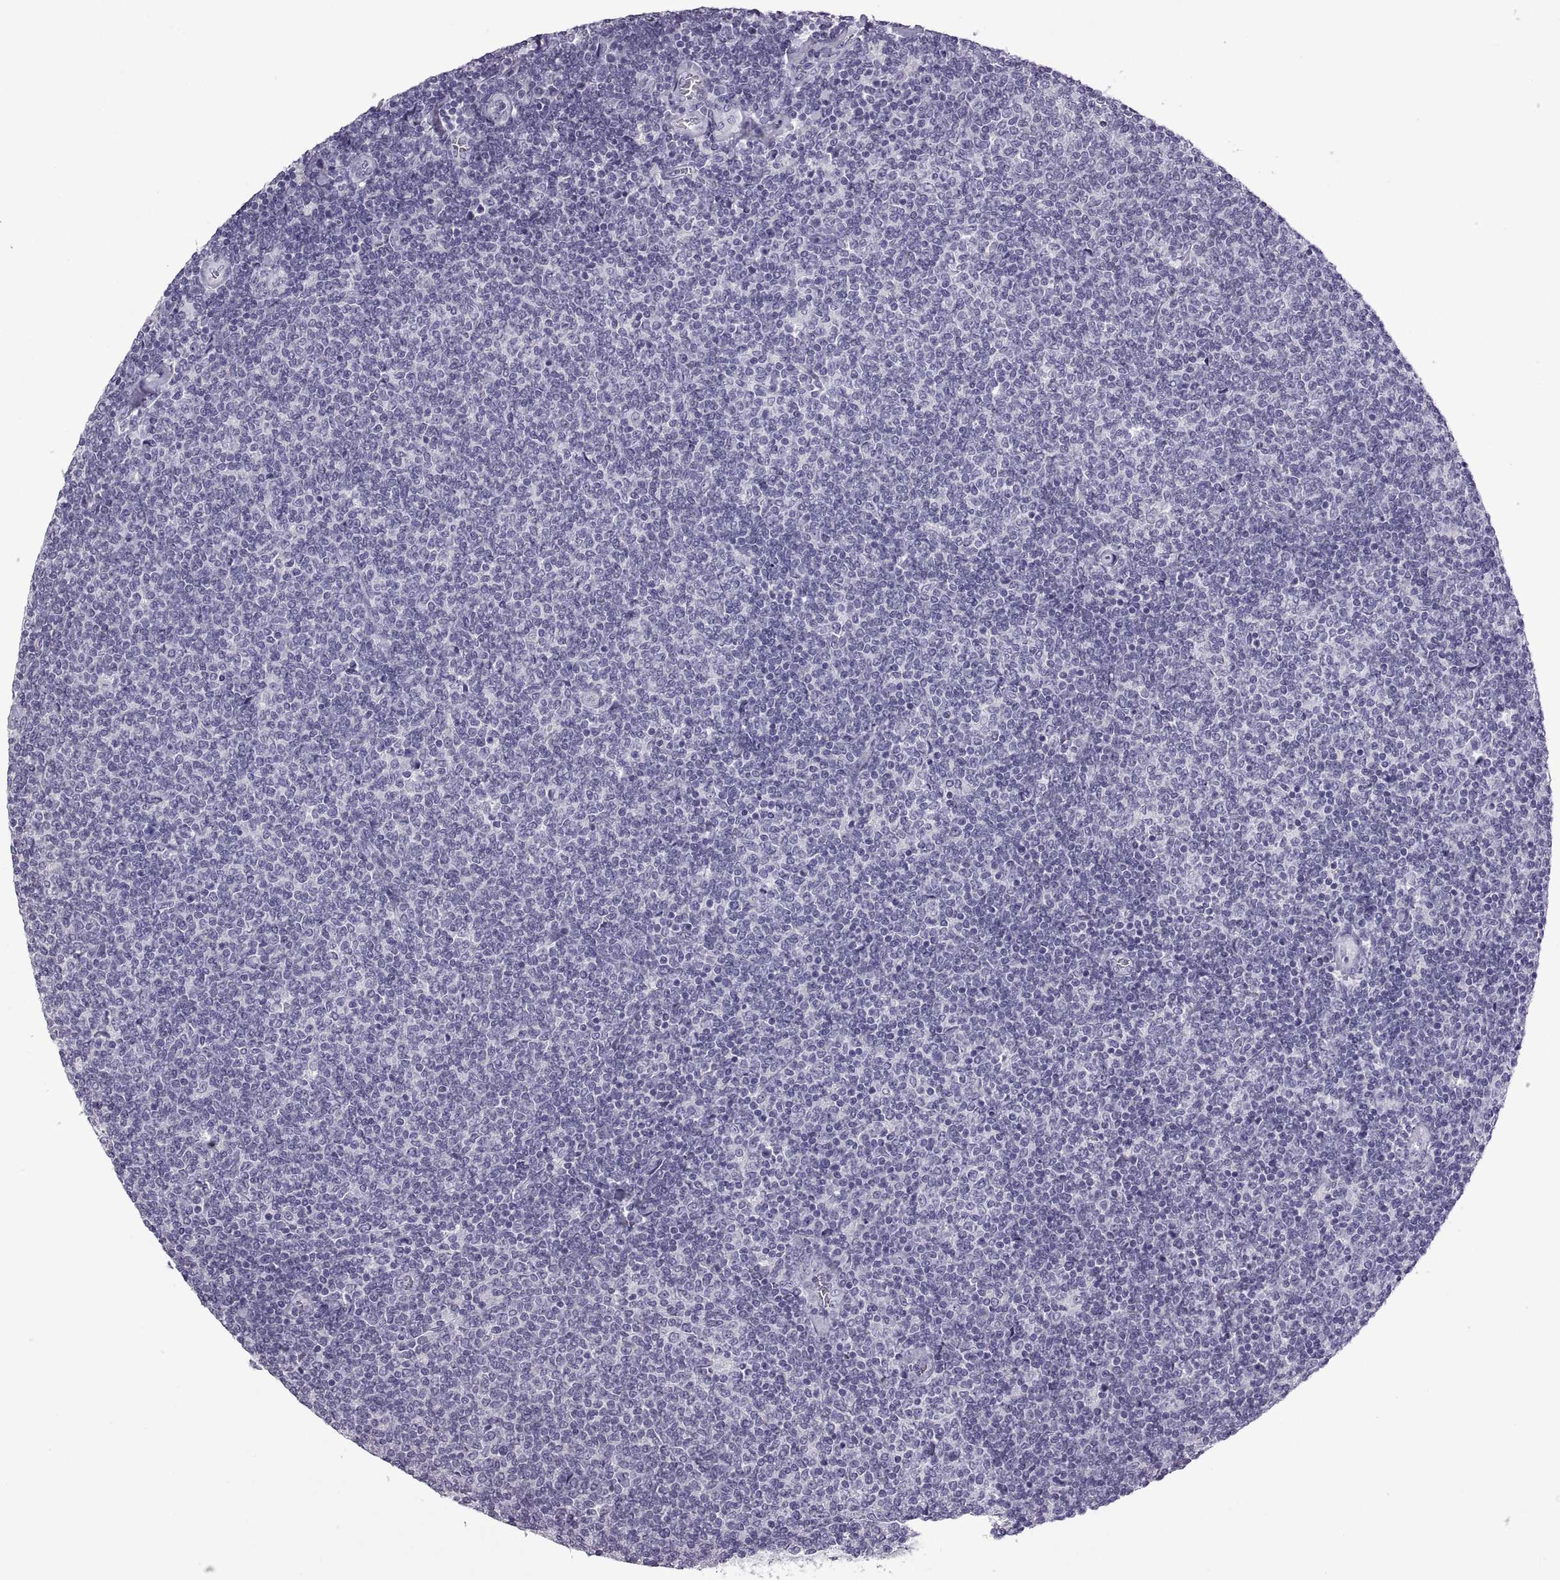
{"staining": {"intensity": "negative", "quantity": "none", "location": "none"}, "tissue": "lymphoma", "cell_type": "Tumor cells", "image_type": "cancer", "snomed": [{"axis": "morphology", "description": "Malignant lymphoma, non-Hodgkin's type, Low grade"}, {"axis": "topography", "description": "Lymph node"}], "caption": "The histopathology image demonstrates no significant staining in tumor cells of low-grade malignant lymphoma, non-Hodgkin's type.", "gene": "RDM1", "patient": {"sex": "male", "age": 52}}